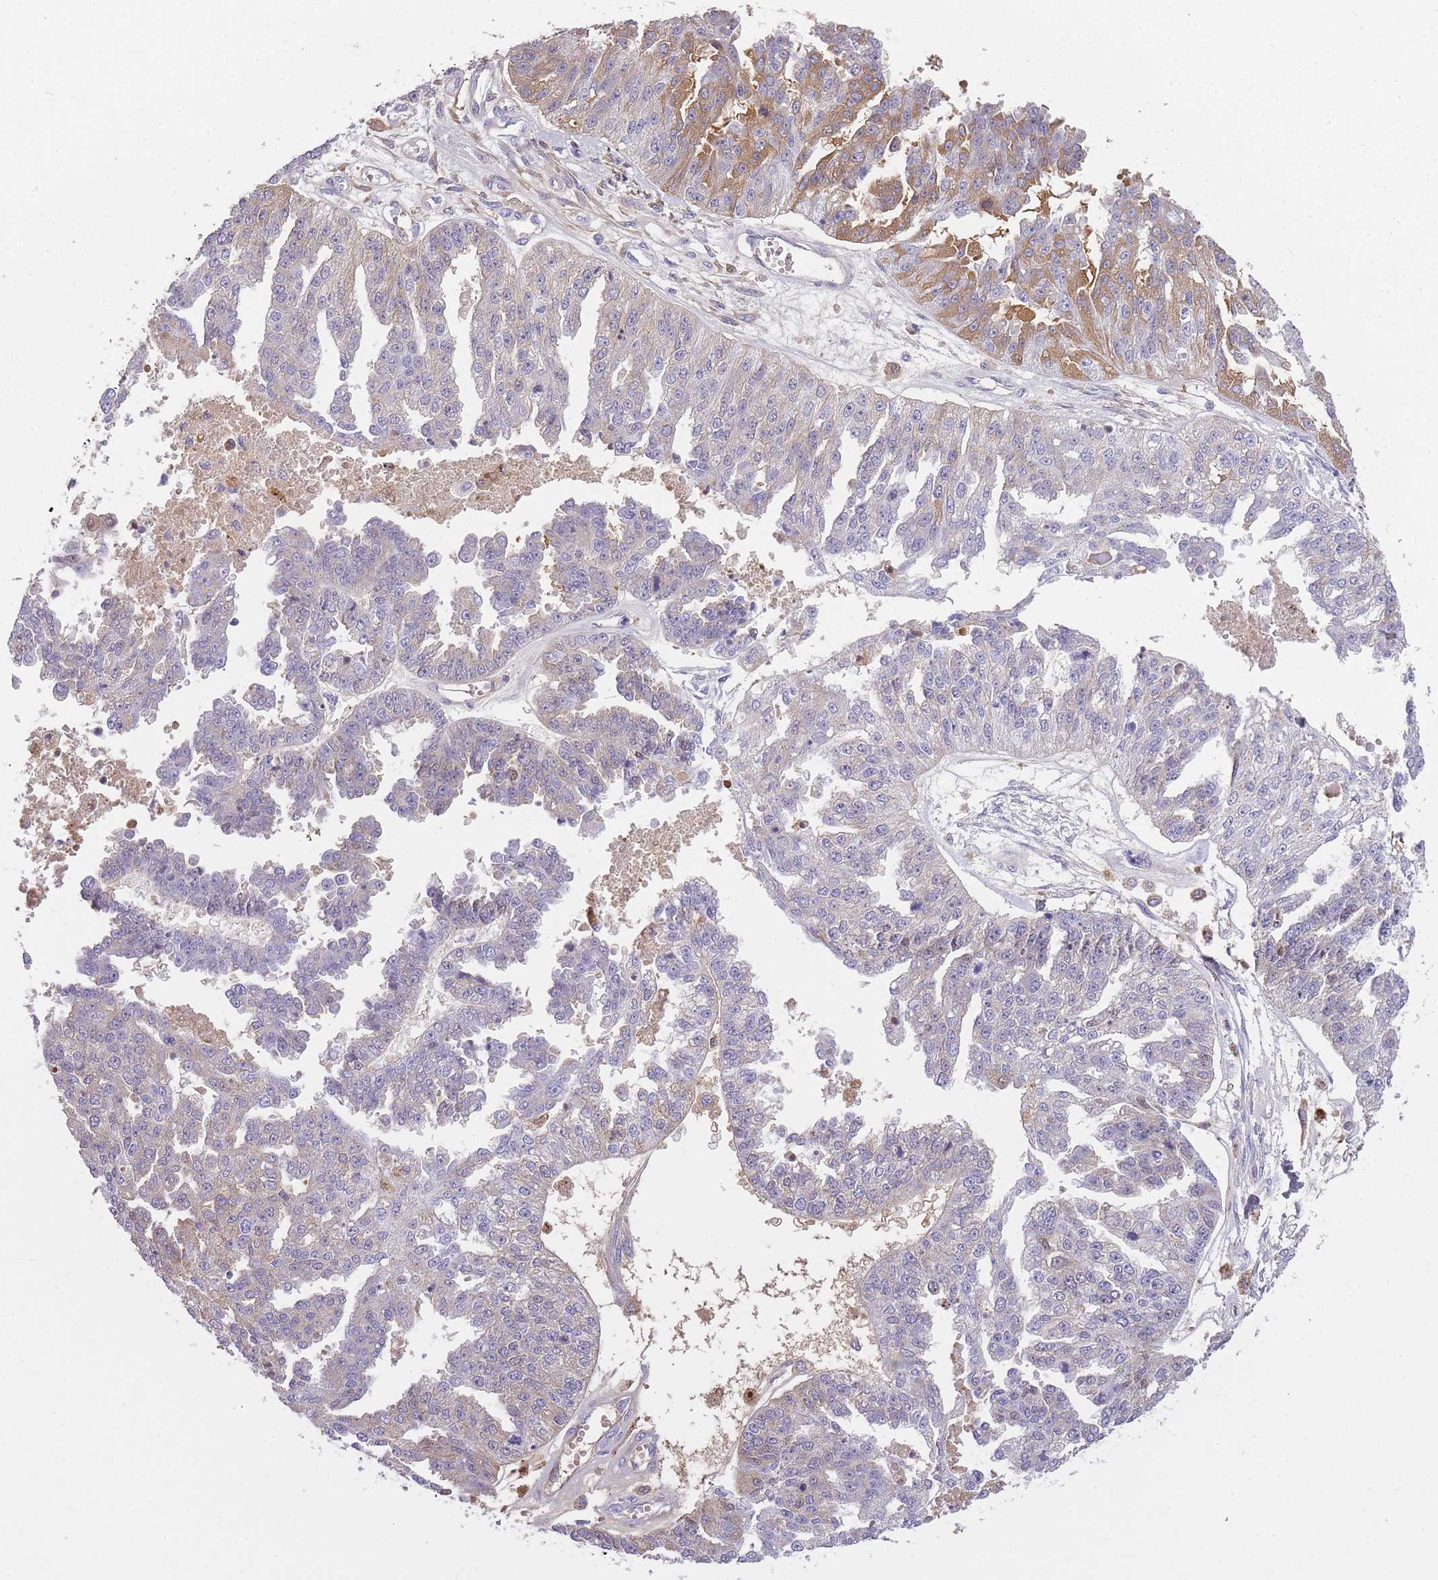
{"staining": {"intensity": "weak", "quantity": ">75%", "location": "cytoplasmic/membranous"}, "tissue": "ovarian cancer", "cell_type": "Tumor cells", "image_type": "cancer", "snomed": [{"axis": "morphology", "description": "Cystadenocarcinoma, serous, NOS"}, {"axis": "topography", "description": "Ovary"}], "caption": "This image demonstrates ovarian serous cystadenocarcinoma stained with immunohistochemistry to label a protein in brown. The cytoplasmic/membranous of tumor cells show weak positivity for the protein. Nuclei are counter-stained blue.", "gene": "GNAT1", "patient": {"sex": "female", "age": 58}}